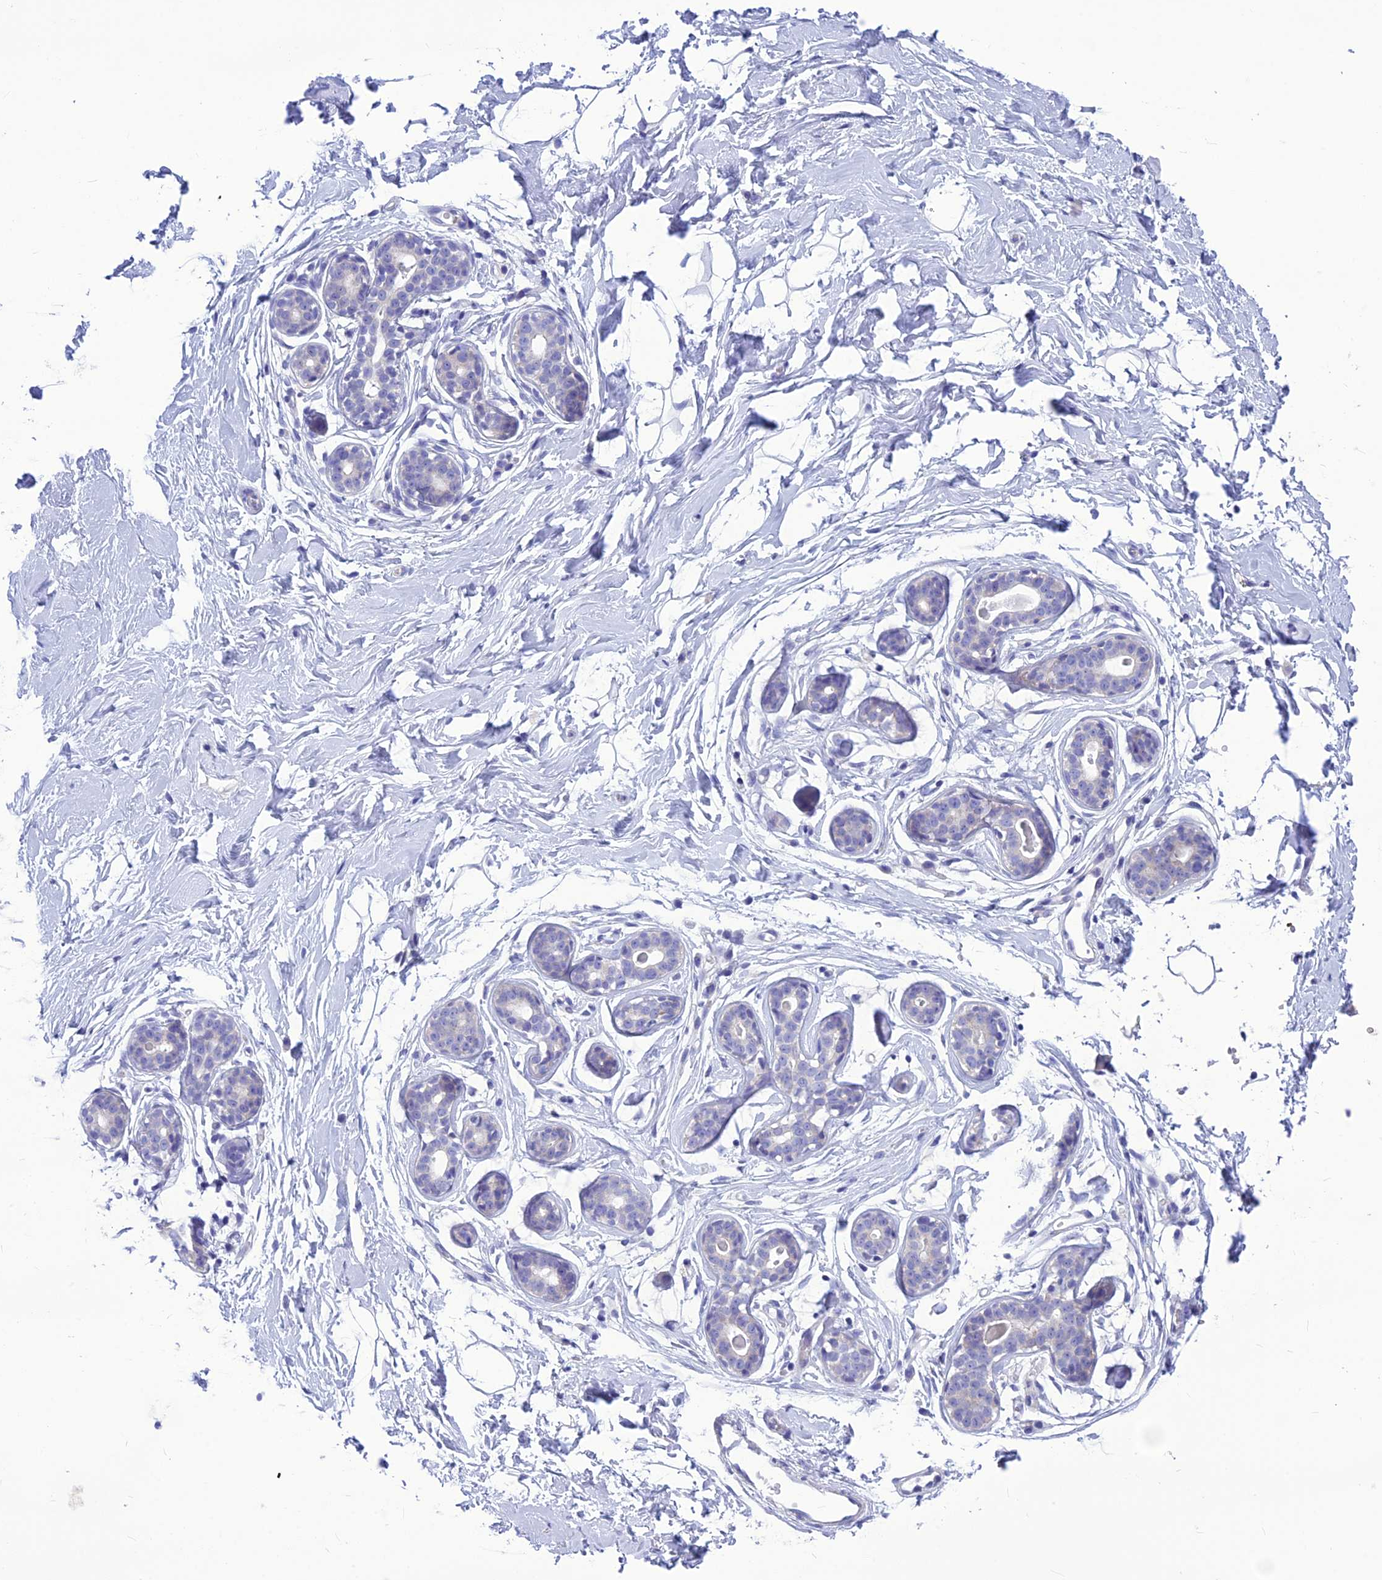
{"staining": {"intensity": "negative", "quantity": "none", "location": "none"}, "tissue": "breast", "cell_type": "Adipocytes", "image_type": "normal", "snomed": [{"axis": "morphology", "description": "Normal tissue, NOS"}, {"axis": "morphology", "description": "Adenoma, NOS"}, {"axis": "topography", "description": "Breast"}], "caption": "An immunohistochemistry photomicrograph of unremarkable breast is shown. There is no staining in adipocytes of breast. Nuclei are stained in blue.", "gene": "BBS2", "patient": {"sex": "female", "age": 23}}